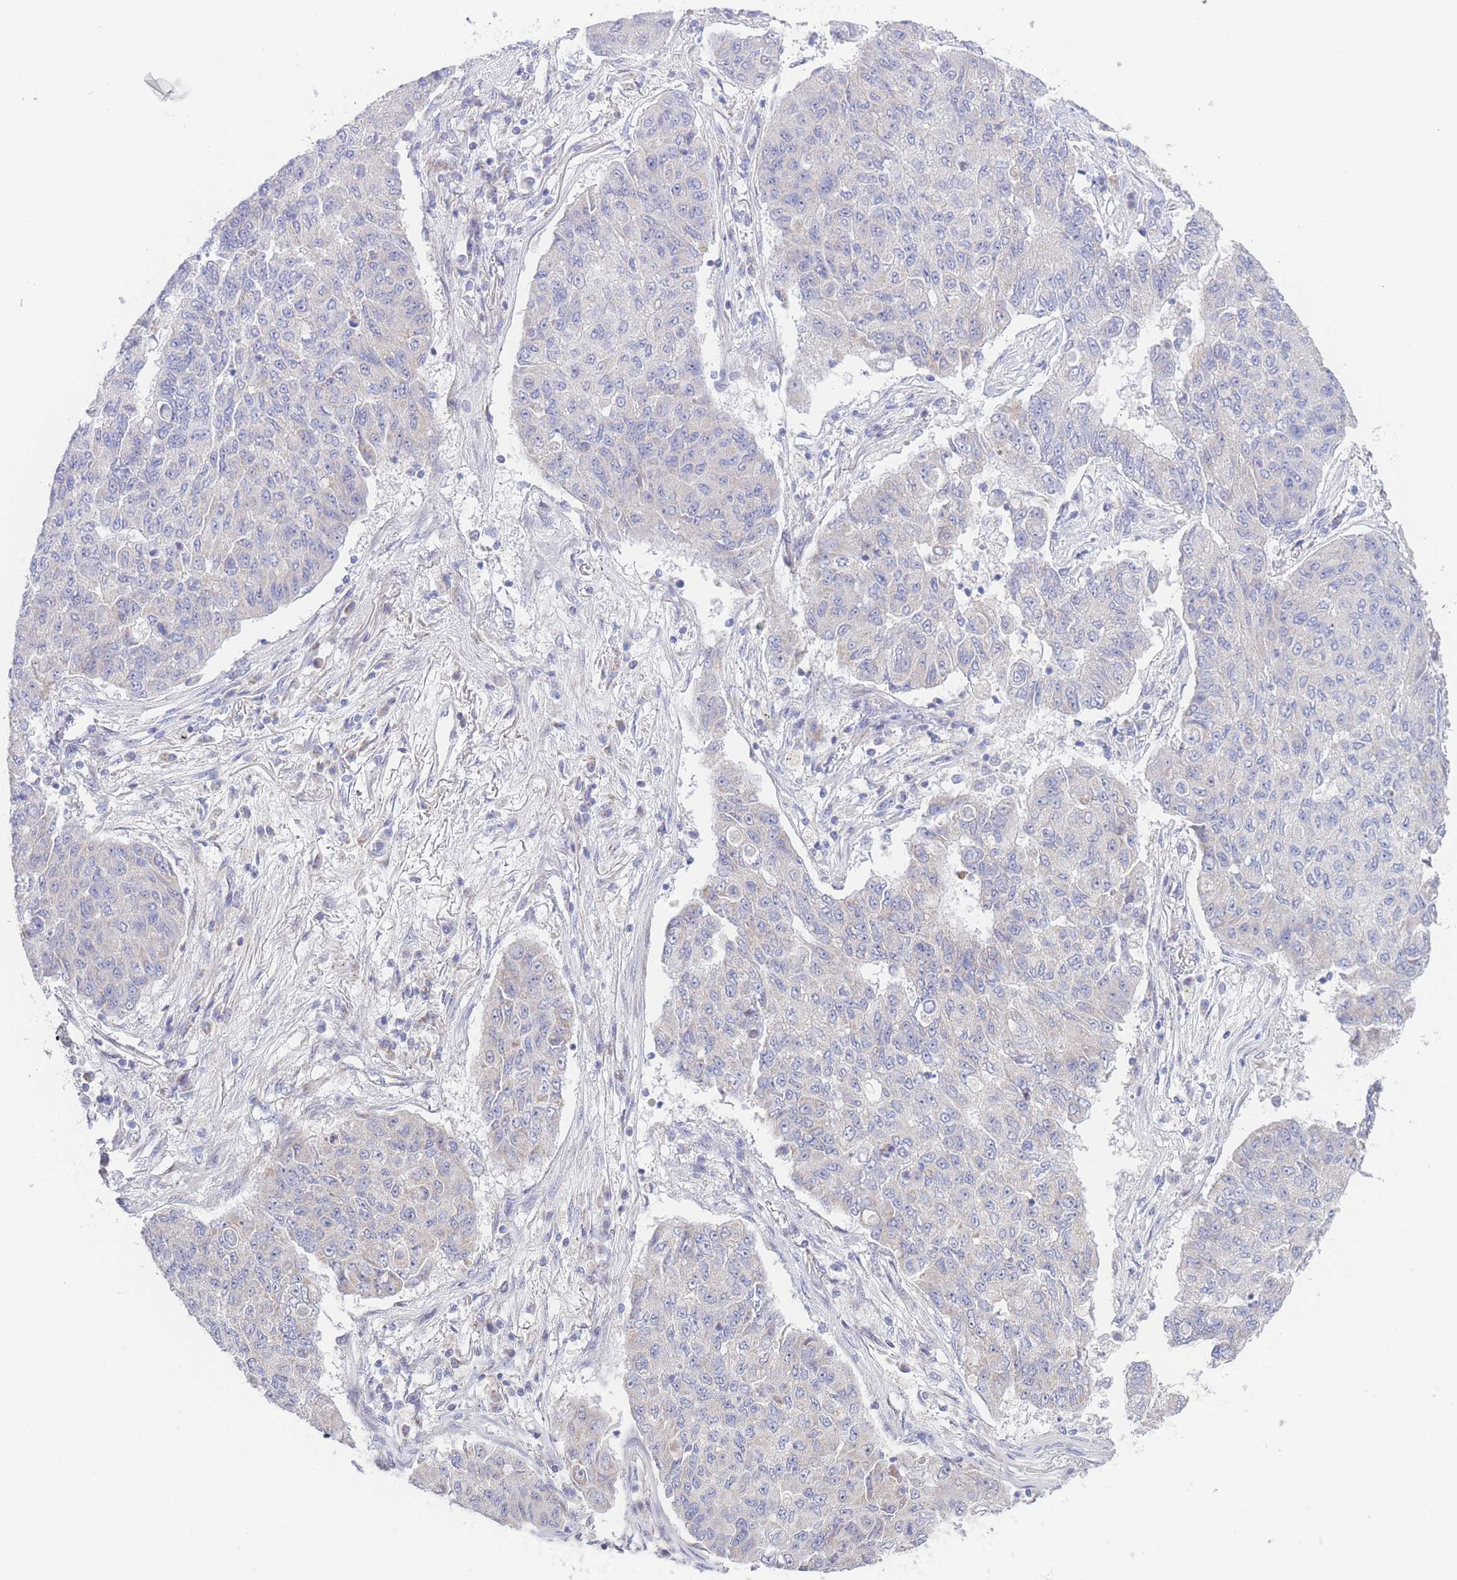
{"staining": {"intensity": "negative", "quantity": "none", "location": "none"}, "tissue": "lung cancer", "cell_type": "Tumor cells", "image_type": "cancer", "snomed": [{"axis": "morphology", "description": "Squamous cell carcinoma, NOS"}, {"axis": "topography", "description": "Lung"}], "caption": "Immunohistochemistry (IHC) photomicrograph of neoplastic tissue: lung cancer stained with DAB demonstrates no significant protein positivity in tumor cells.", "gene": "GPAM", "patient": {"sex": "male", "age": 74}}